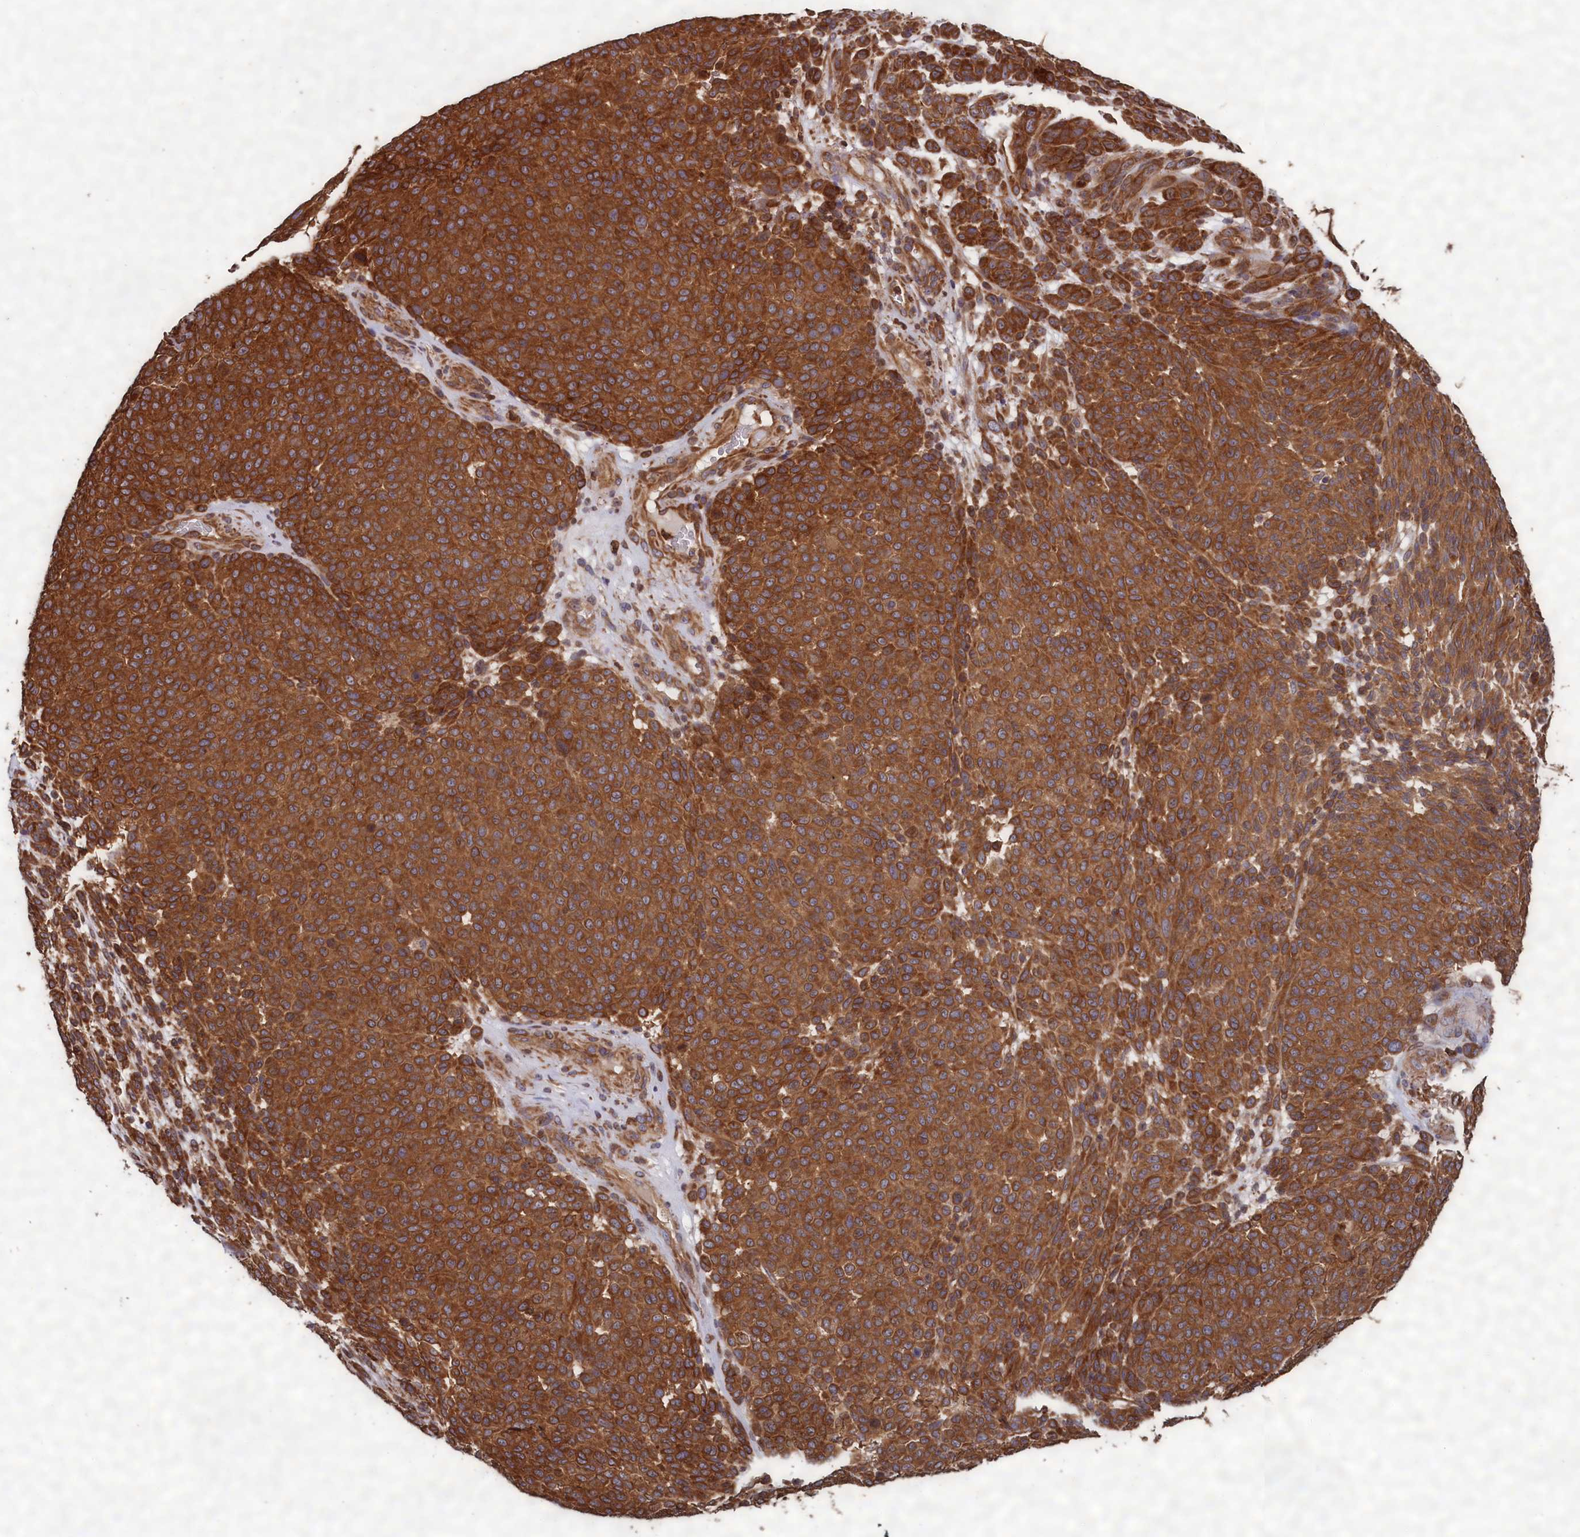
{"staining": {"intensity": "strong", "quantity": ">75%", "location": "cytoplasmic/membranous"}, "tissue": "melanoma", "cell_type": "Tumor cells", "image_type": "cancer", "snomed": [{"axis": "morphology", "description": "Malignant melanoma, NOS"}, {"axis": "topography", "description": "Skin"}], "caption": "A histopathology image of human malignant melanoma stained for a protein demonstrates strong cytoplasmic/membranous brown staining in tumor cells. (DAB (3,3'-diaminobenzidine) IHC, brown staining for protein, blue staining for nuclei).", "gene": "CCDC124", "patient": {"sex": "male", "age": 49}}